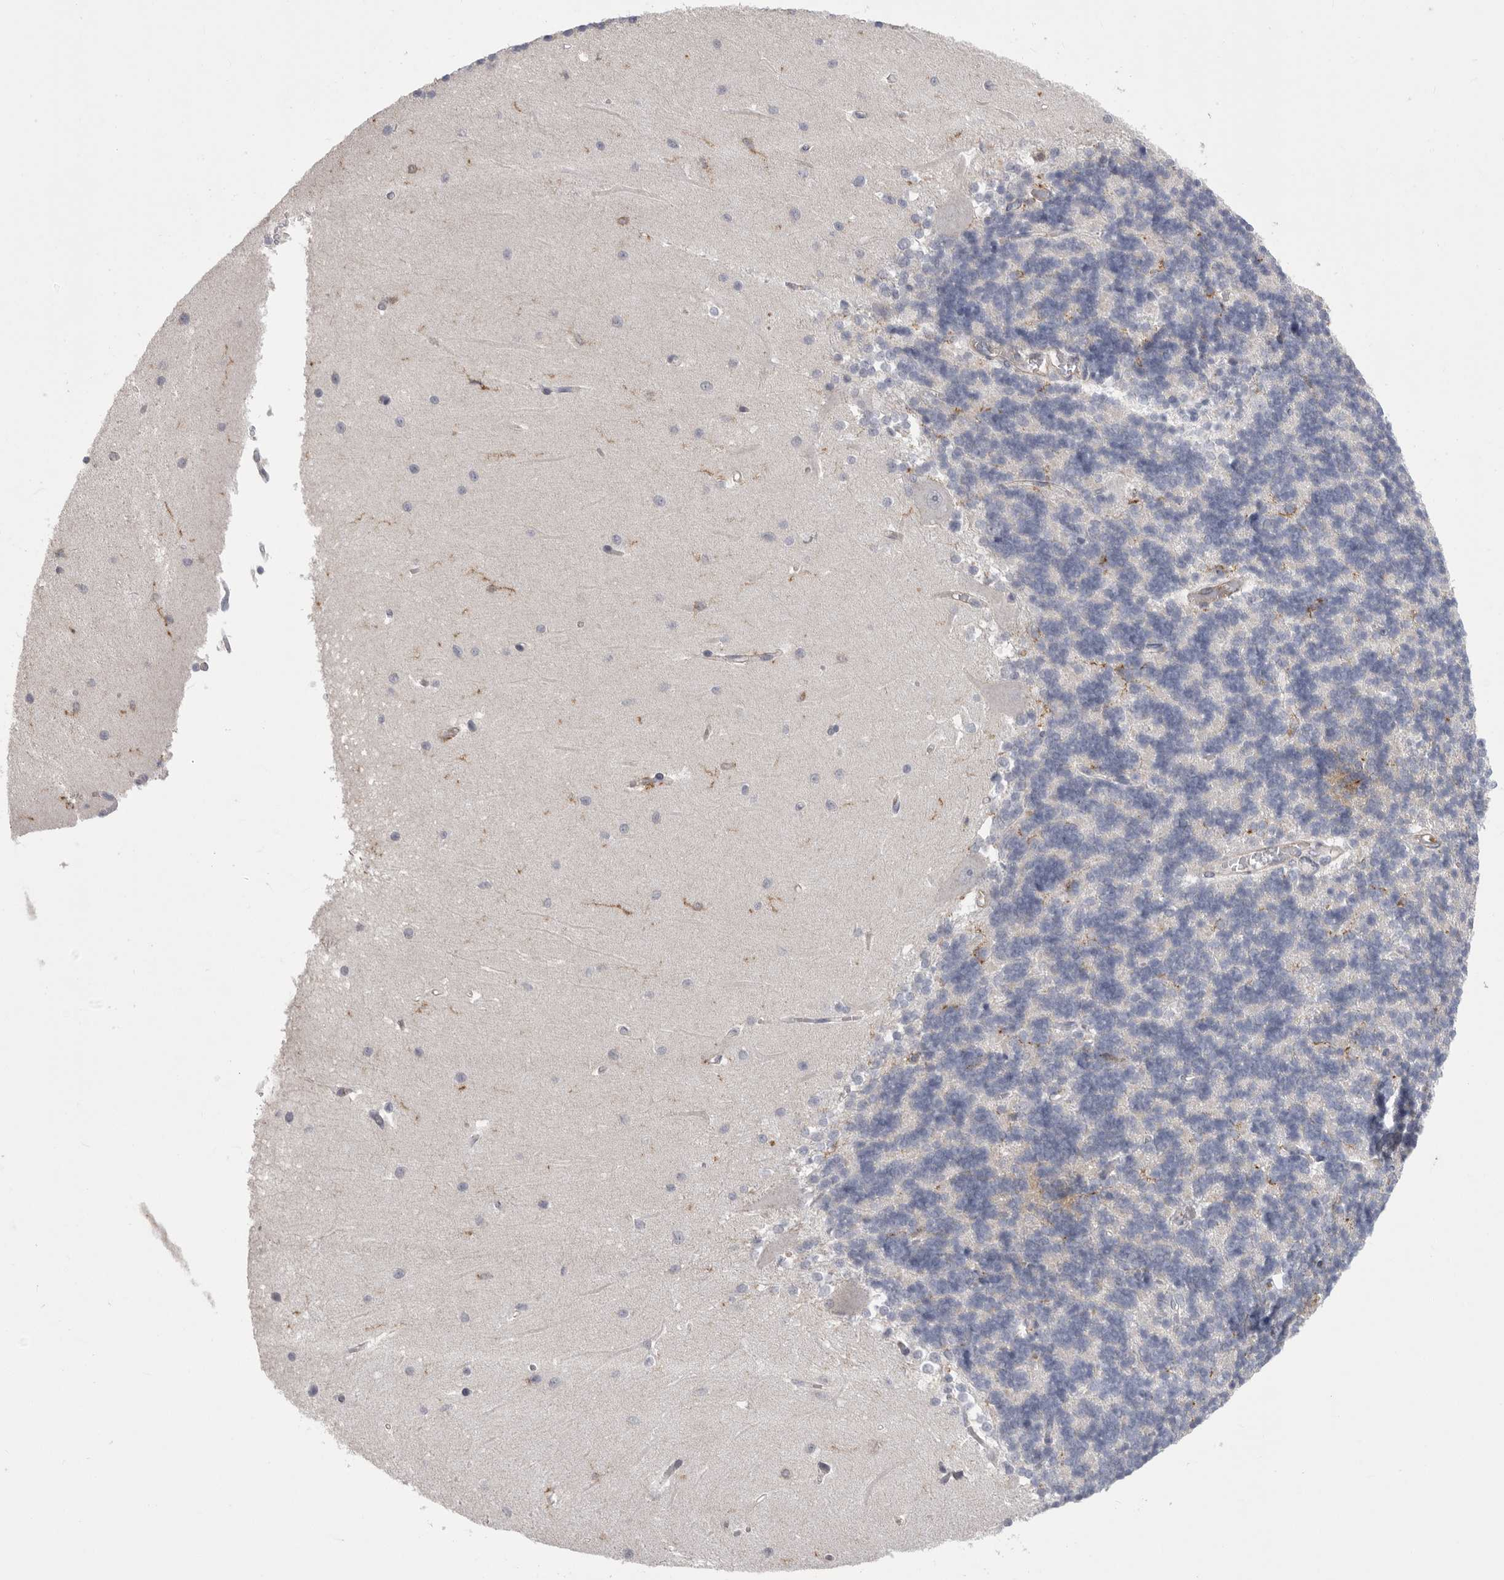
{"staining": {"intensity": "negative", "quantity": "none", "location": "none"}, "tissue": "cerebellum", "cell_type": "Cells in granular layer", "image_type": "normal", "snomed": [{"axis": "morphology", "description": "Normal tissue, NOS"}, {"axis": "topography", "description": "Cerebellum"}], "caption": "Cells in granular layer are negative for brown protein staining in normal cerebellum. The staining was performed using DAB to visualize the protein expression in brown, while the nuclei were stained in blue with hematoxylin (Magnification: 20x).", "gene": "SIGLEC10", "patient": {"sex": "male", "age": 37}}